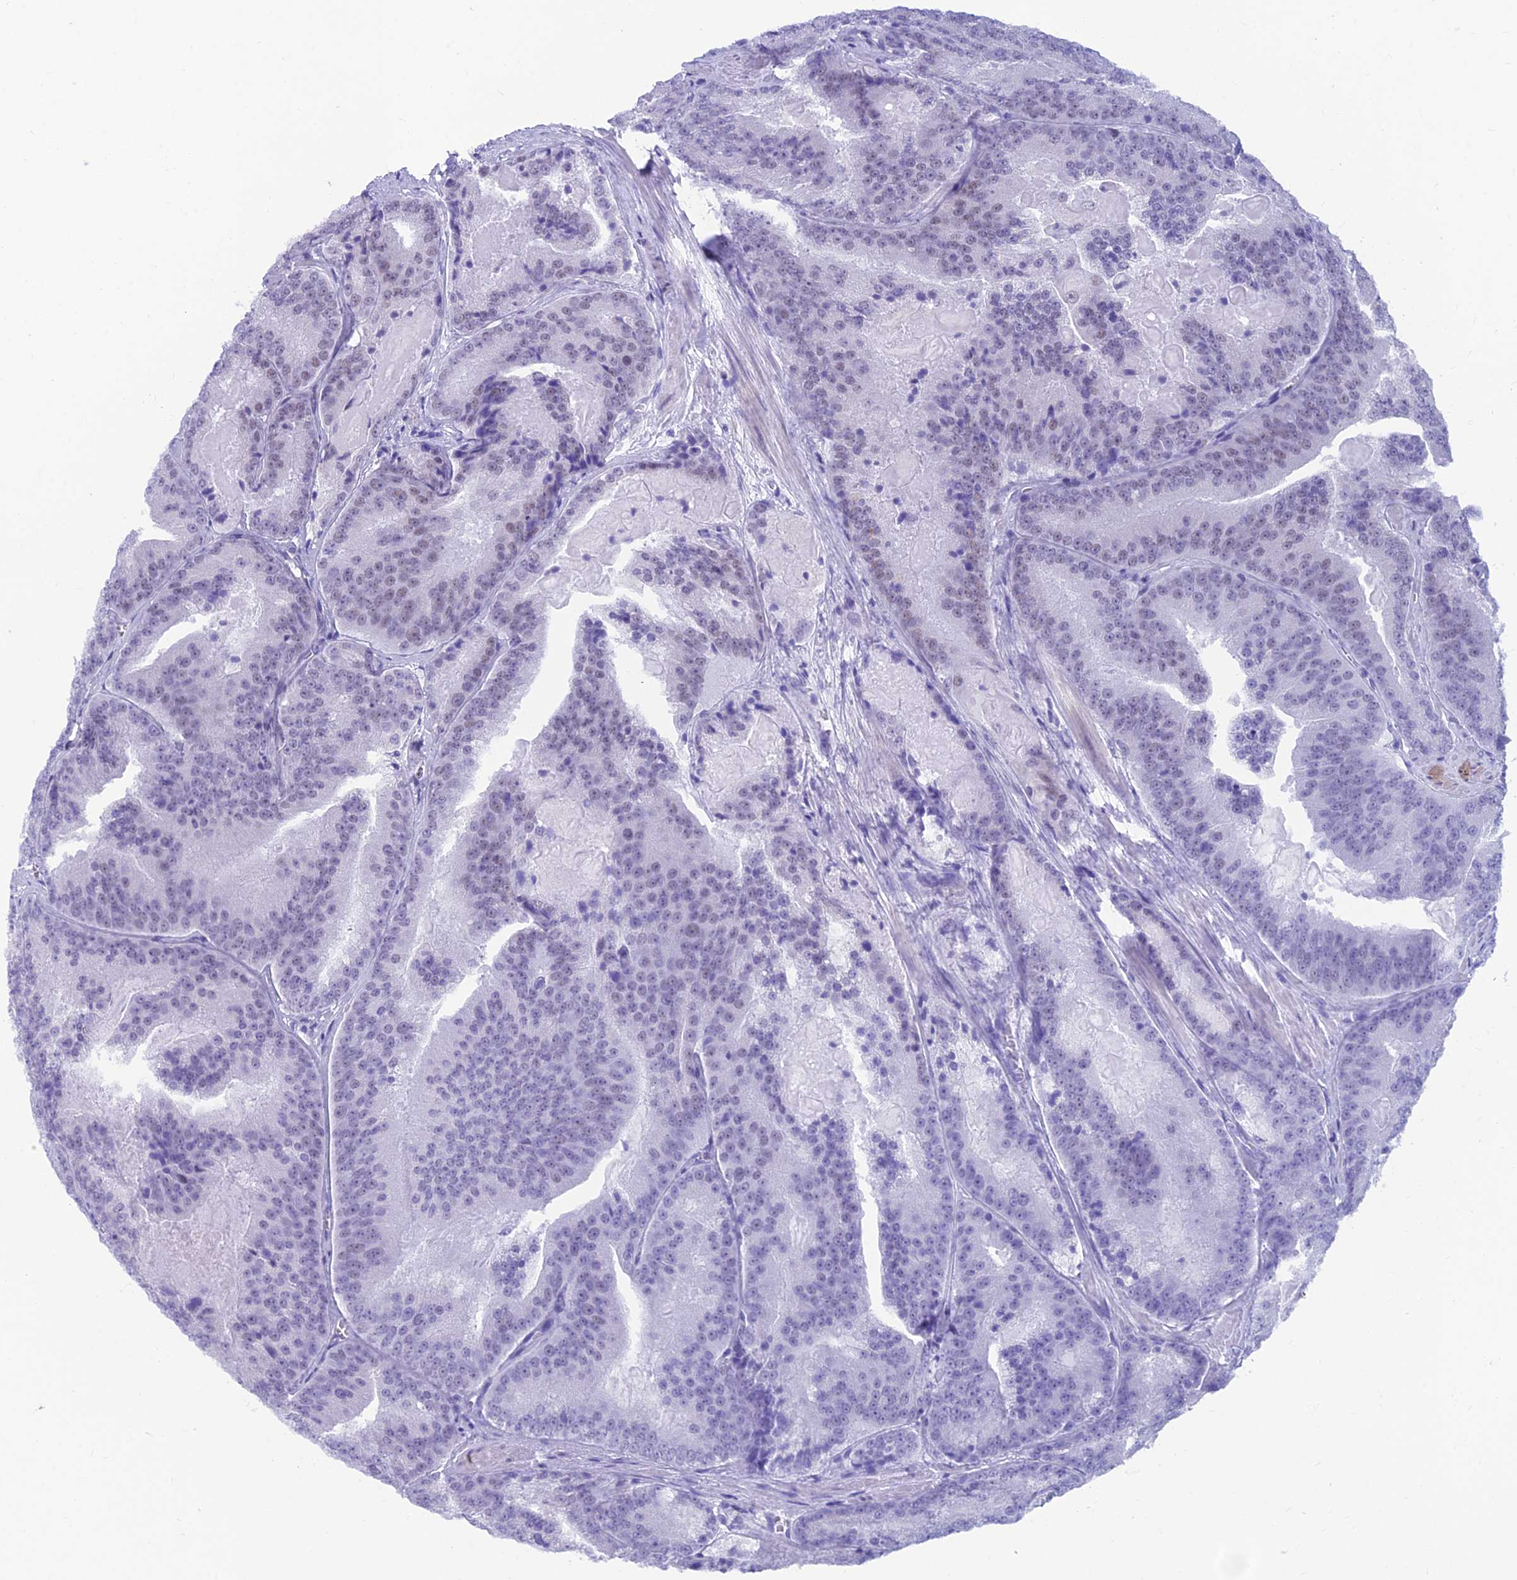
{"staining": {"intensity": "negative", "quantity": "none", "location": "none"}, "tissue": "prostate cancer", "cell_type": "Tumor cells", "image_type": "cancer", "snomed": [{"axis": "morphology", "description": "Adenocarcinoma, High grade"}, {"axis": "topography", "description": "Prostate"}], "caption": "Tumor cells are negative for protein expression in human prostate adenocarcinoma (high-grade).", "gene": "KIAA1191", "patient": {"sex": "male", "age": 61}}